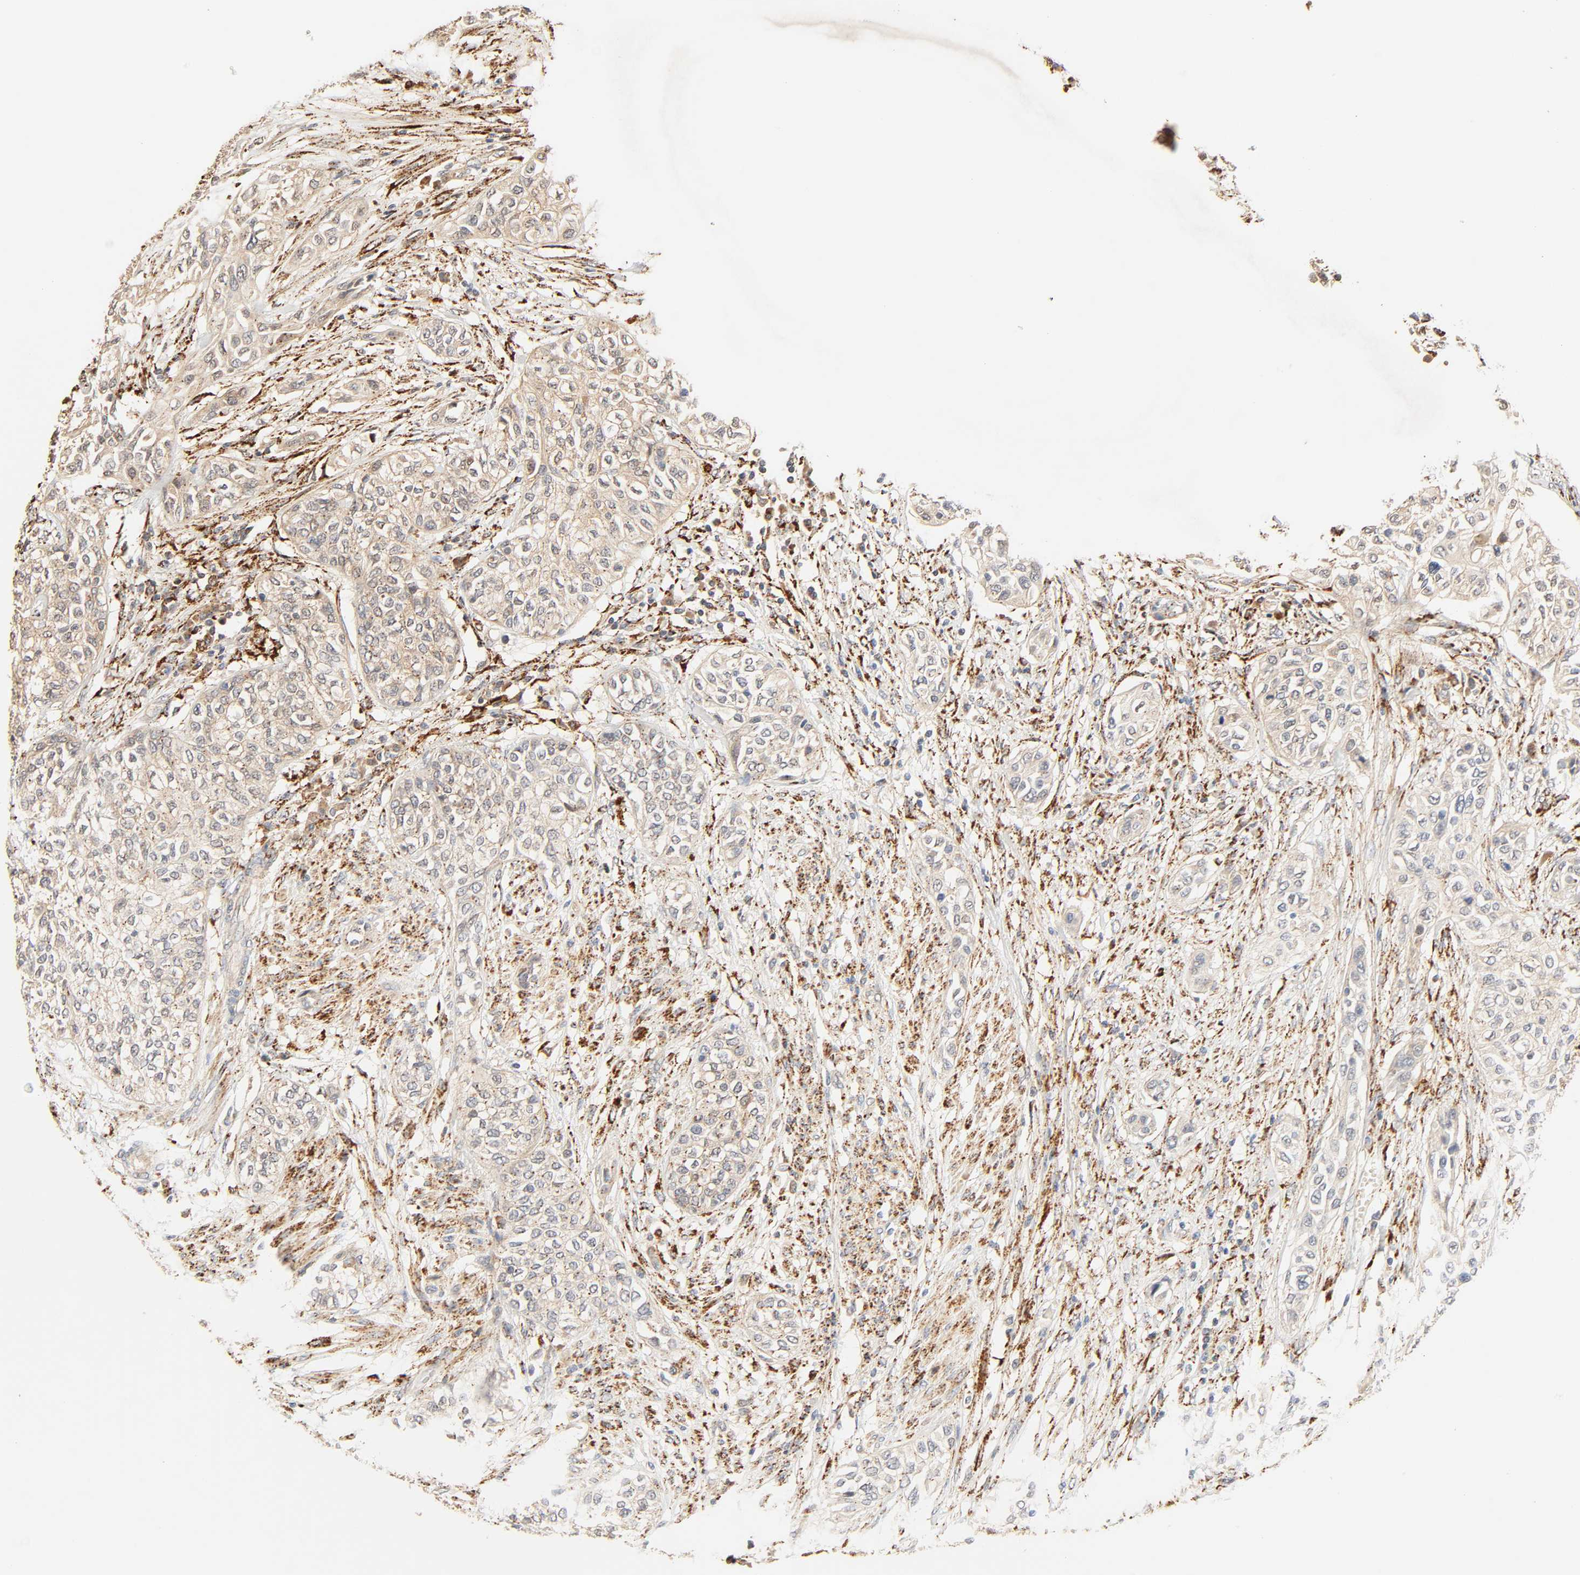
{"staining": {"intensity": "weak", "quantity": ">75%", "location": "cytoplasmic/membranous"}, "tissue": "urothelial cancer", "cell_type": "Tumor cells", "image_type": "cancer", "snomed": [{"axis": "morphology", "description": "Urothelial carcinoma, High grade"}, {"axis": "topography", "description": "Urinary bladder"}], "caption": "The immunohistochemical stain shows weak cytoplasmic/membranous positivity in tumor cells of urothelial cancer tissue. Using DAB (3,3'-diaminobenzidine) (brown) and hematoxylin (blue) stains, captured at high magnification using brightfield microscopy.", "gene": "MAPK6", "patient": {"sex": "male", "age": 74}}